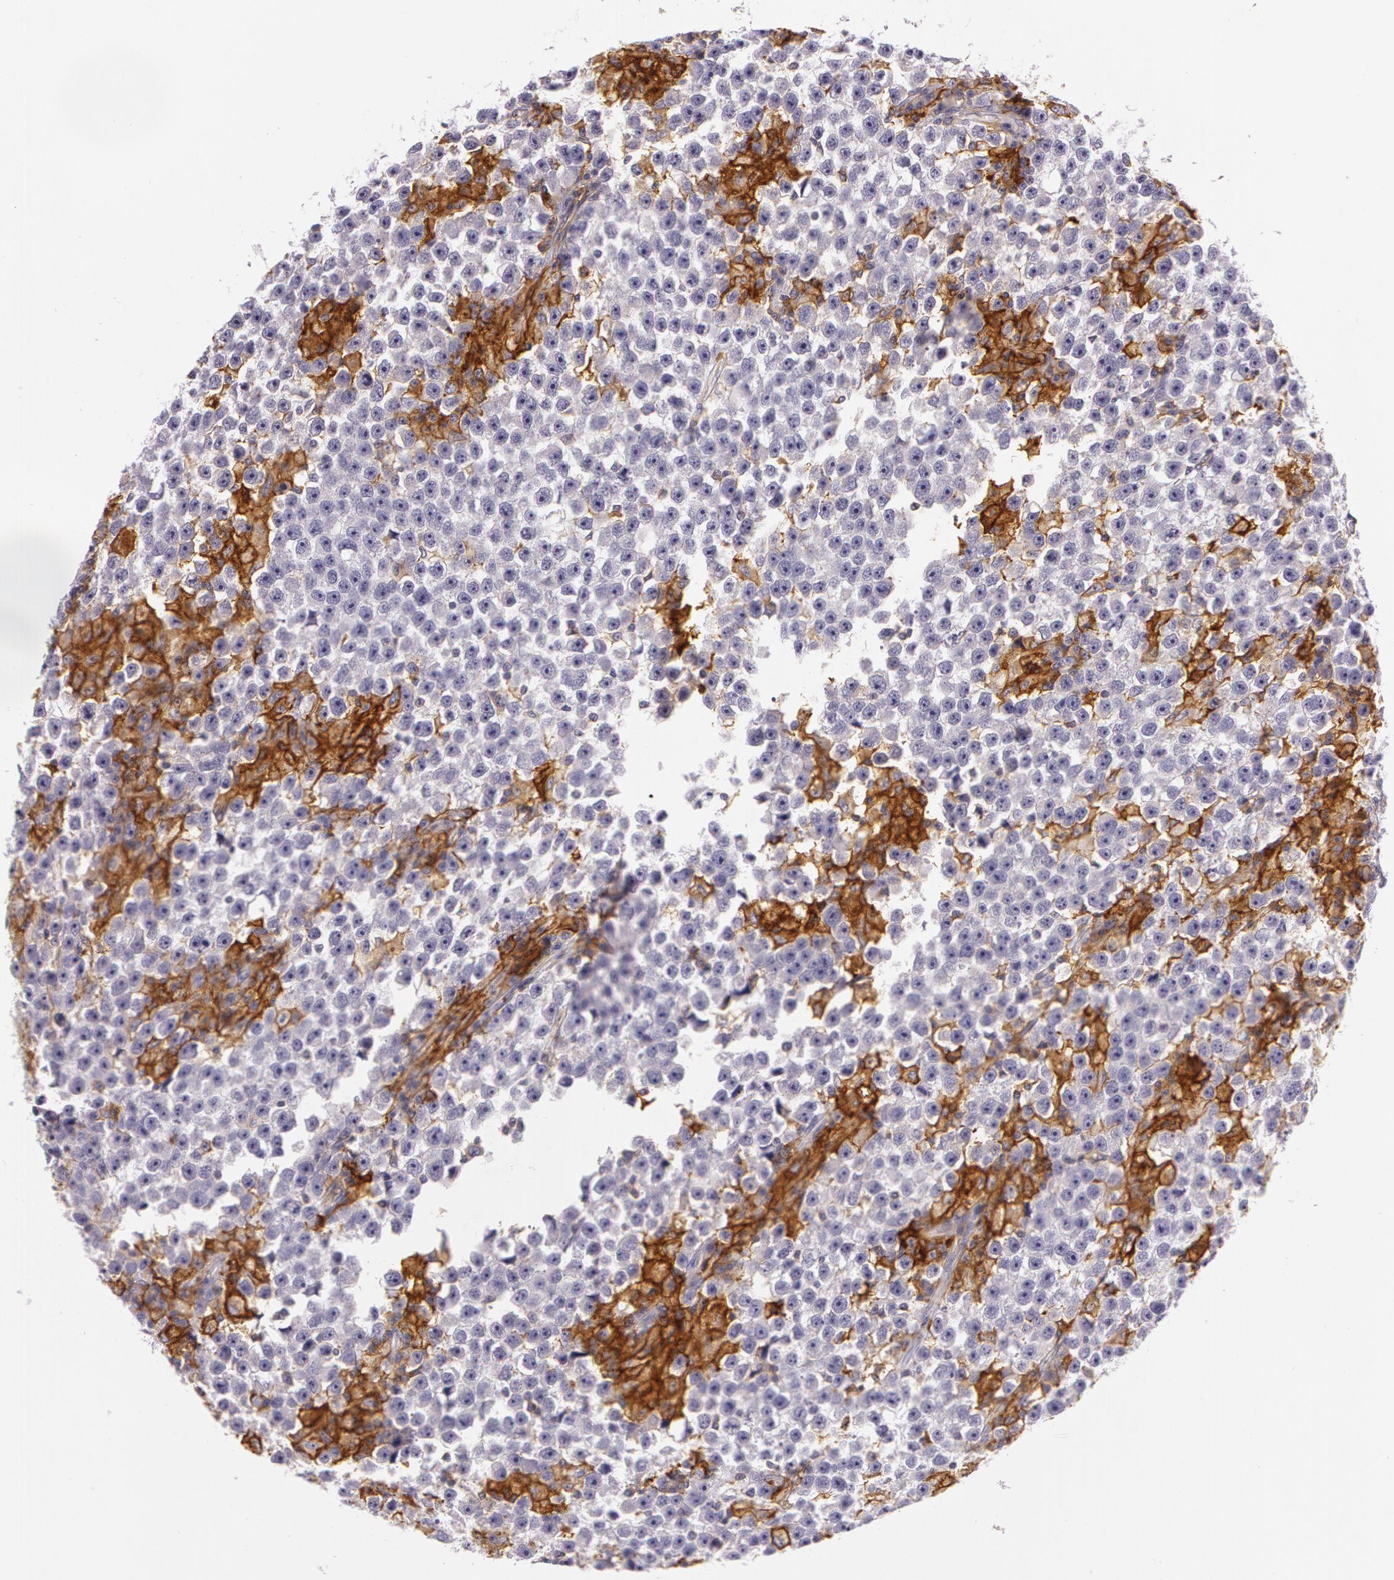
{"staining": {"intensity": "moderate", "quantity": "25%-75%", "location": "cytoplasmic/membranous"}, "tissue": "testis cancer", "cell_type": "Tumor cells", "image_type": "cancer", "snomed": [{"axis": "morphology", "description": "Seminoma, NOS"}, {"axis": "topography", "description": "Testis"}], "caption": "The image reveals a brown stain indicating the presence of a protein in the cytoplasmic/membranous of tumor cells in testis cancer (seminoma). (Brightfield microscopy of DAB IHC at high magnification).", "gene": "LY75", "patient": {"sex": "male", "age": 33}}